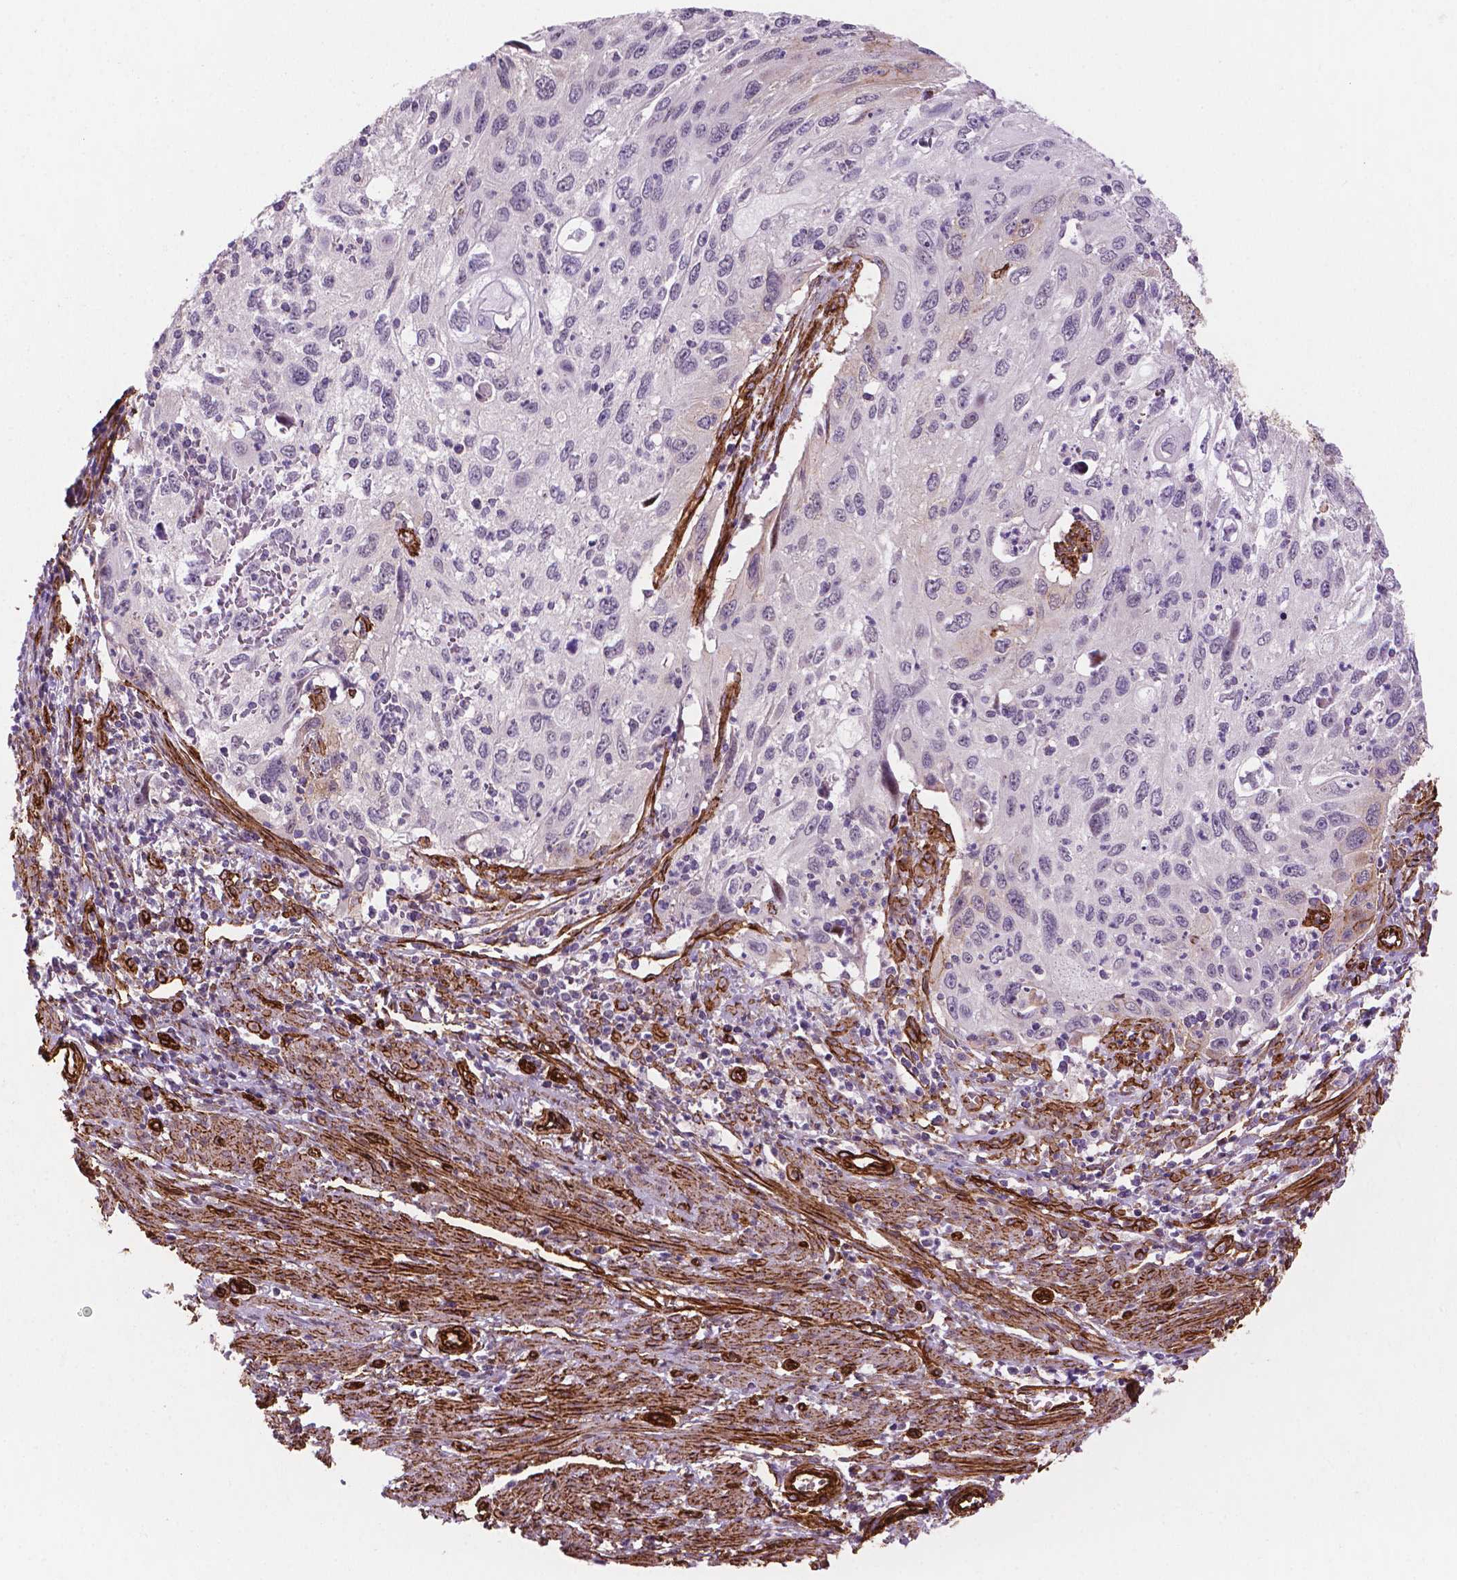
{"staining": {"intensity": "negative", "quantity": "none", "location": "none"}, "tissue": "cervical cancer", "cell_type": "Tumor cells", "image_type": "cancer", "snomed": [{"axis": "morphology", "description": "Squamous cell carcinoma, NOS"}, {"axis": "topography", "description": "Cervix"}], "caption": "Cervical squamous cell carcinoma was stained to show a protein in brown. There is no significant expression in tumor cells. (Brightfield microscopy of DAB immunohistochemistry (IHC) at high magnification).", "gene": "EGFL8", "patient": {"sex": "female", "age": 70}}